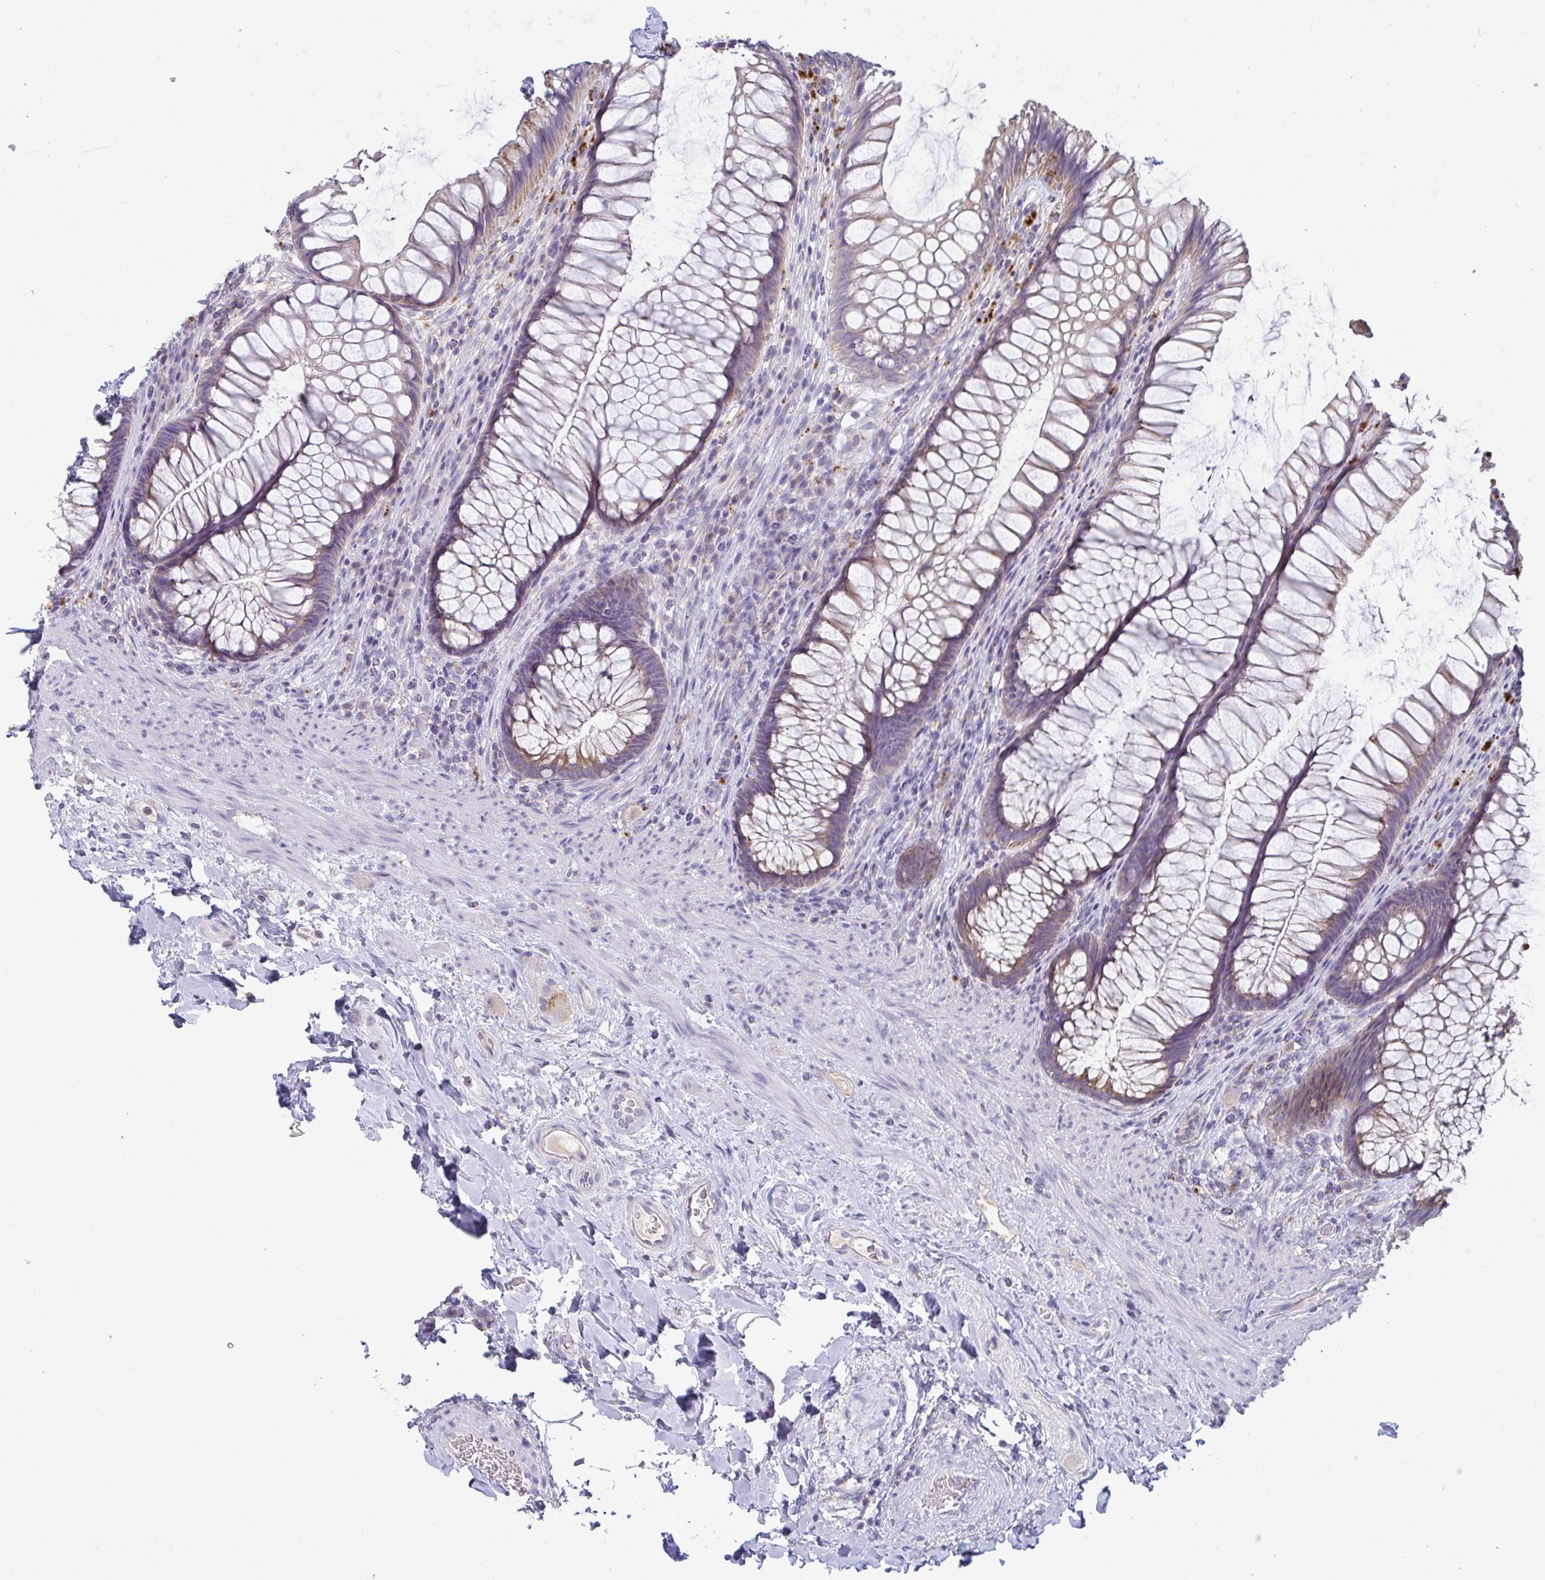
{"staining": {"intensity": "moderate", "quantity": "25%-75%", "location": "cytoplasmic/membranous"}, "tissue": "rectum", "cell_type": "Glandular cells", "image_type": "normal", "snomed": [{"axis": "morphology", "description": "Normal tissue, NOS"}, {"axis": "topography", "description": "Rectum"}], "caption": "Glandular cells show medium levels of moderate cytoplasmic/membranous expression in approximately 25%-75% of cells in unremarkable rectum. Nuclei are stained in blue.", "gene": "GALNT13", "patient": {"sex": "male", "age": 53}}